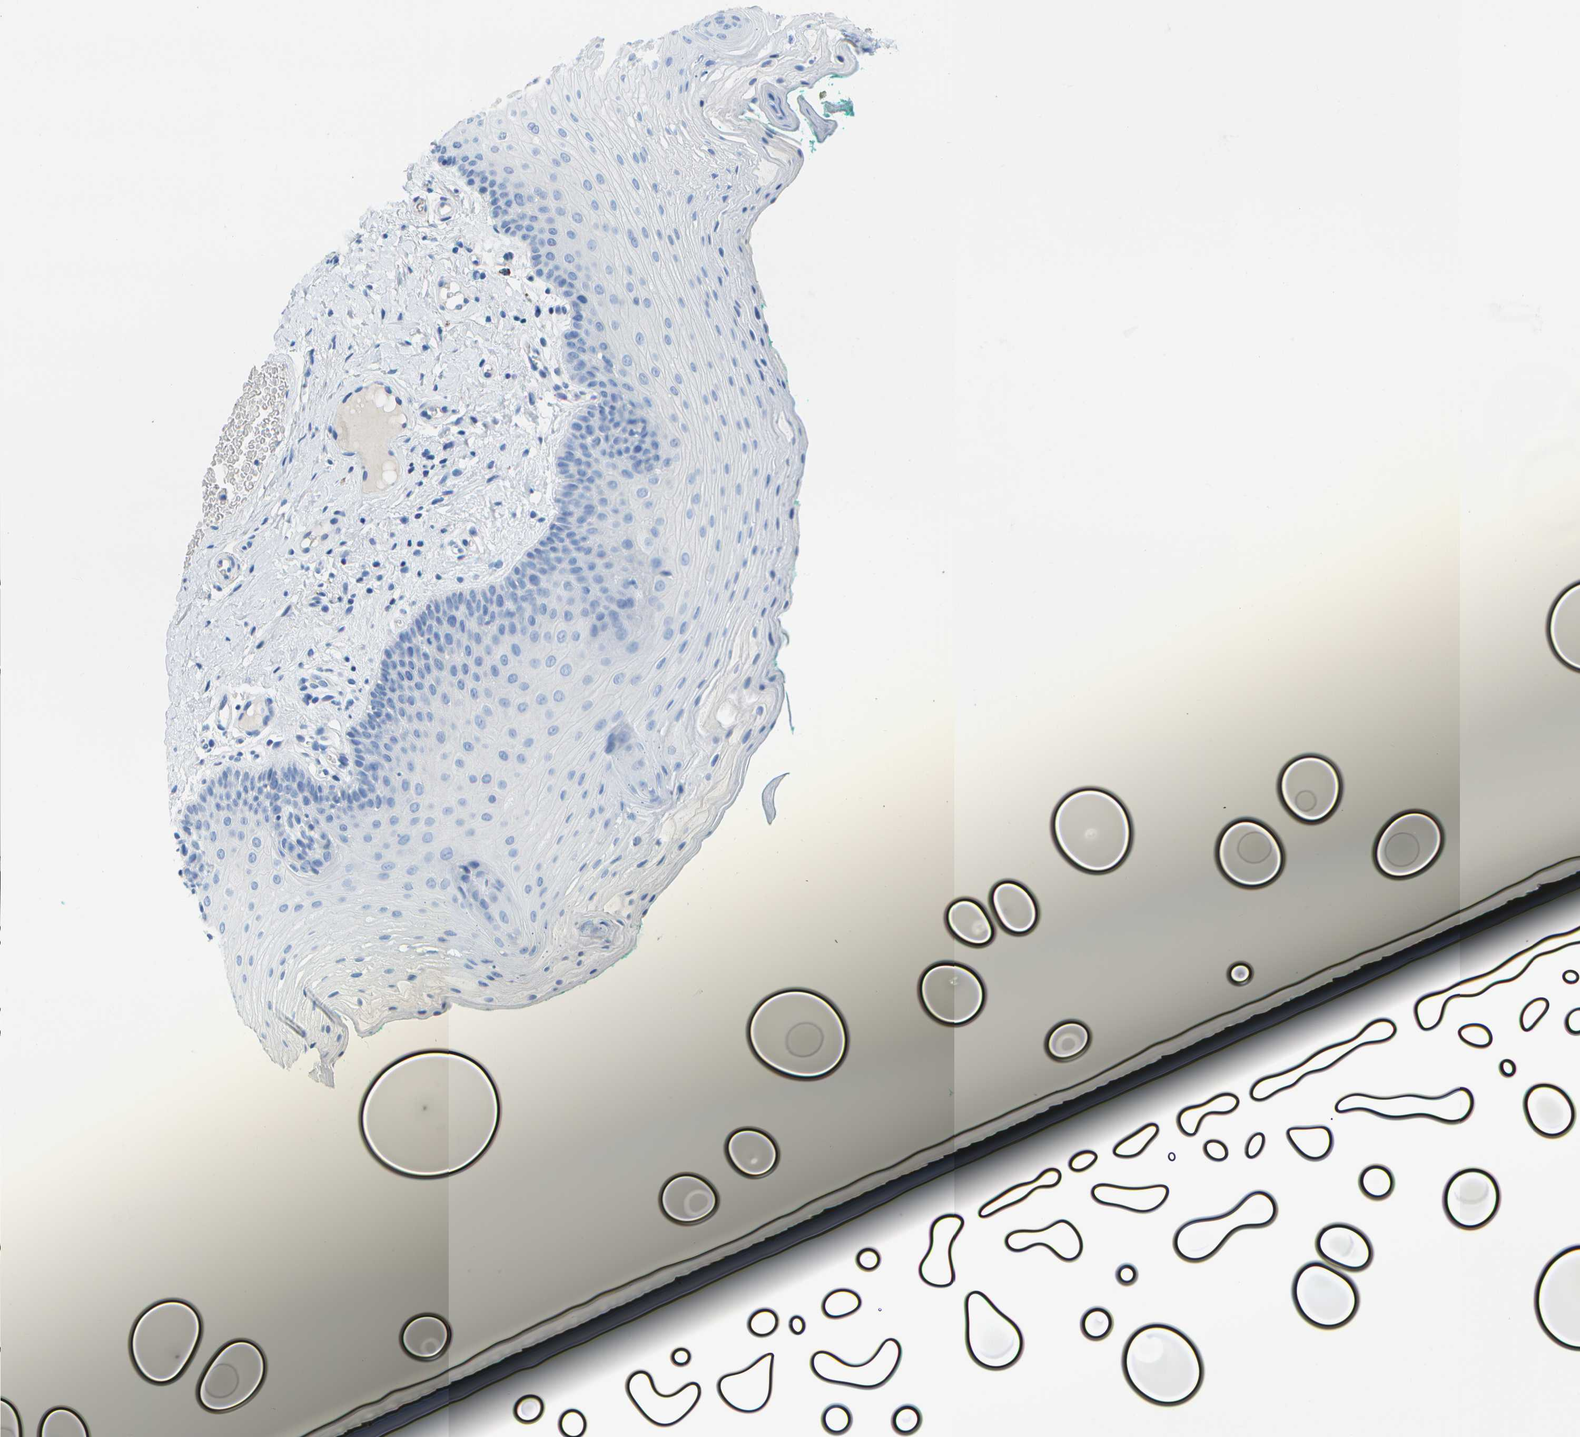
{"staining": {"intensity": "negative", "quantity": "none", "location": "none"}, "tissue": "oral mucosa", "cell_type": "Squamous epithelial cells", "image_type": "normal", "snomed": [{"axis": "morphology", "description": "Normal tissue, NOS"}, {"axis": "topography", "description": "Oral tissue"}], "caption": "A micrograph of oral mucosa stained for a protein reveals no brown staining in squamous epithelial cells.", "gene": "MS4A1", "patient": {"sex": "male", "age": 58}}